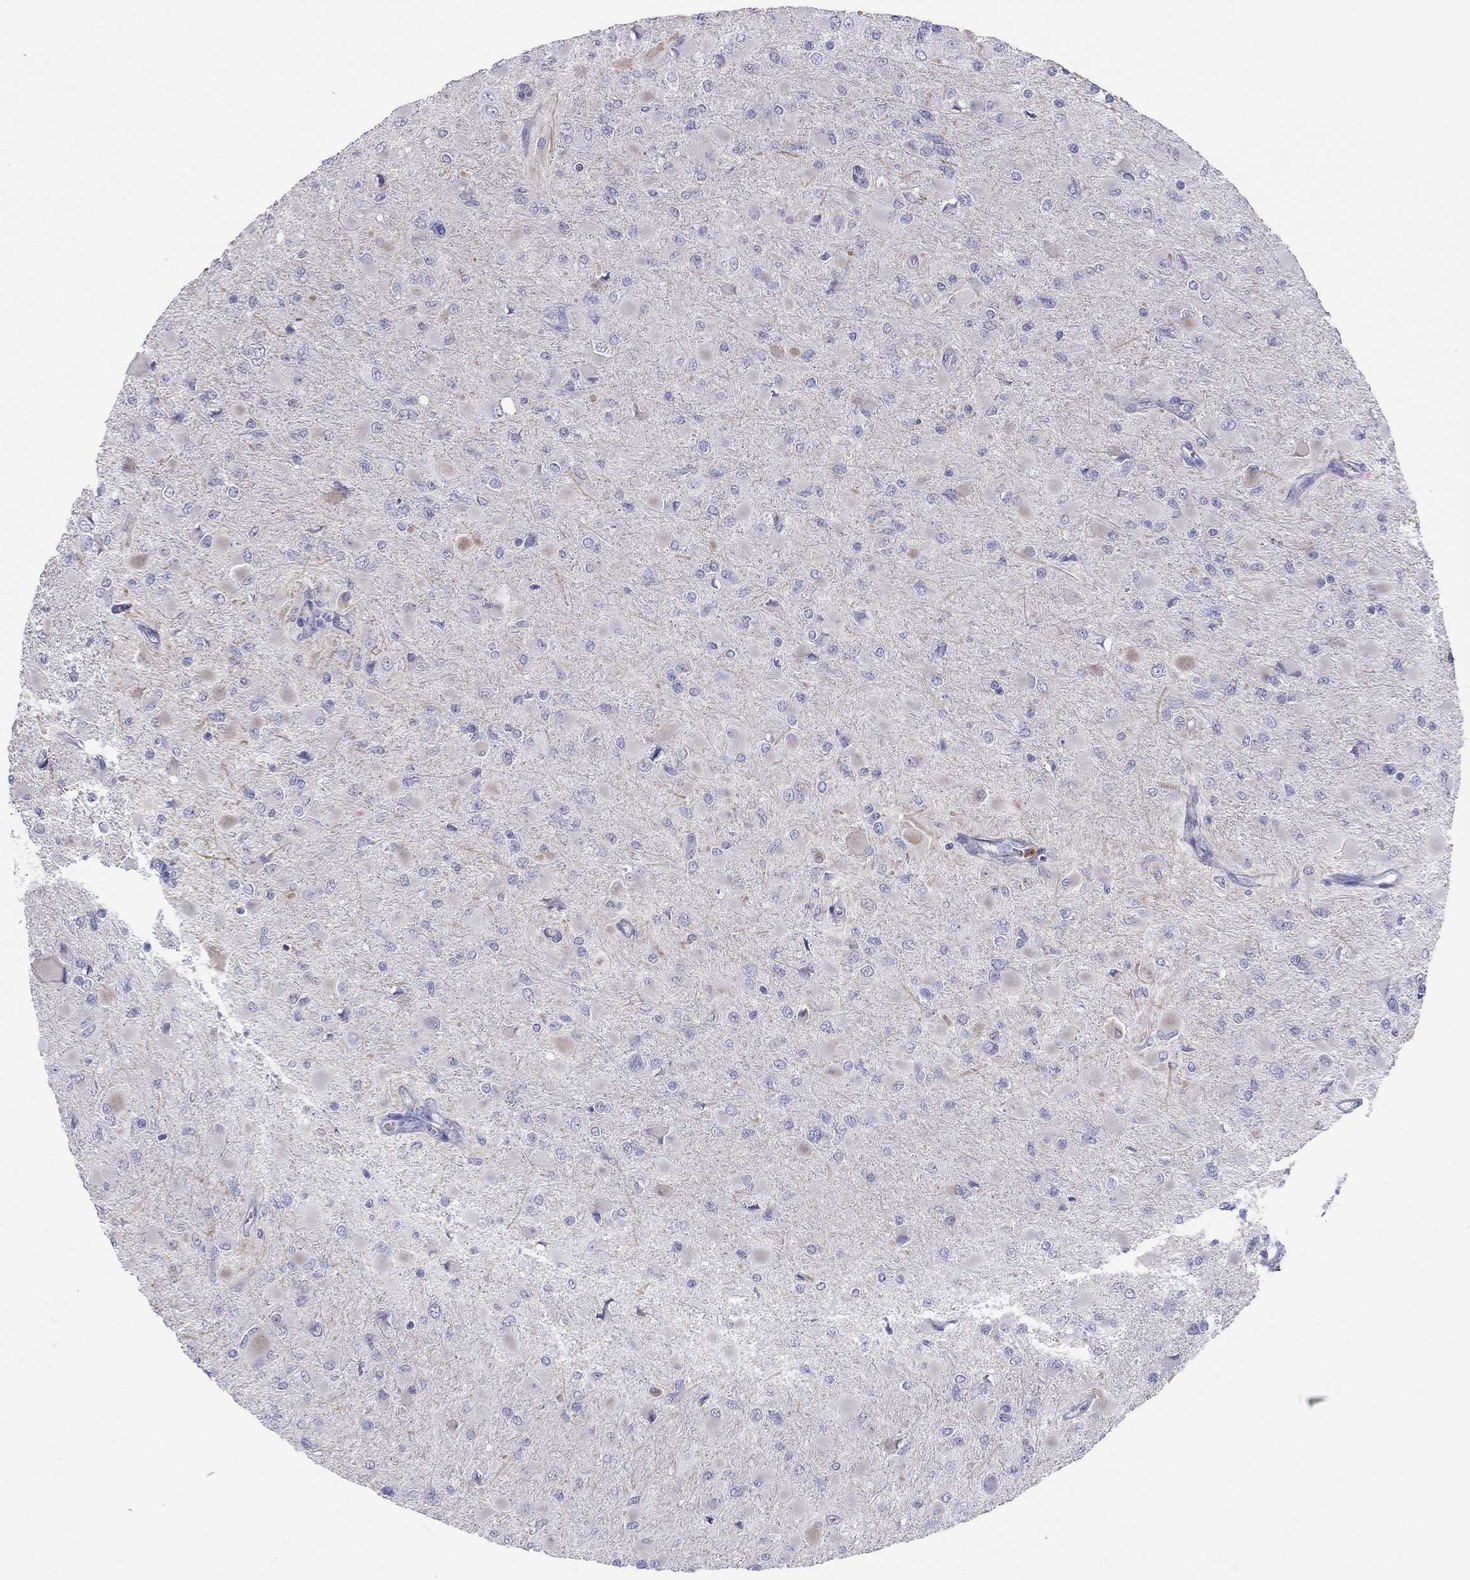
{"staining": {"intensity": "negative", "quantity": "none", "location": "none"}, "tissue": "glioma", "cell_type": "Tumor cells", "image_type": "cancer", "snomed": [{"axis": "morphology", "description": "Glioma, malignant, High grade"}, {"axis": "topography", "description": "Cerebral cortex"}], "caption": "The micrograph exhibits no staining of tumor cells in high-grade glioma (malignant).", "gene": "SPINT4", "patient": {"sex": "female", "age": 36}}